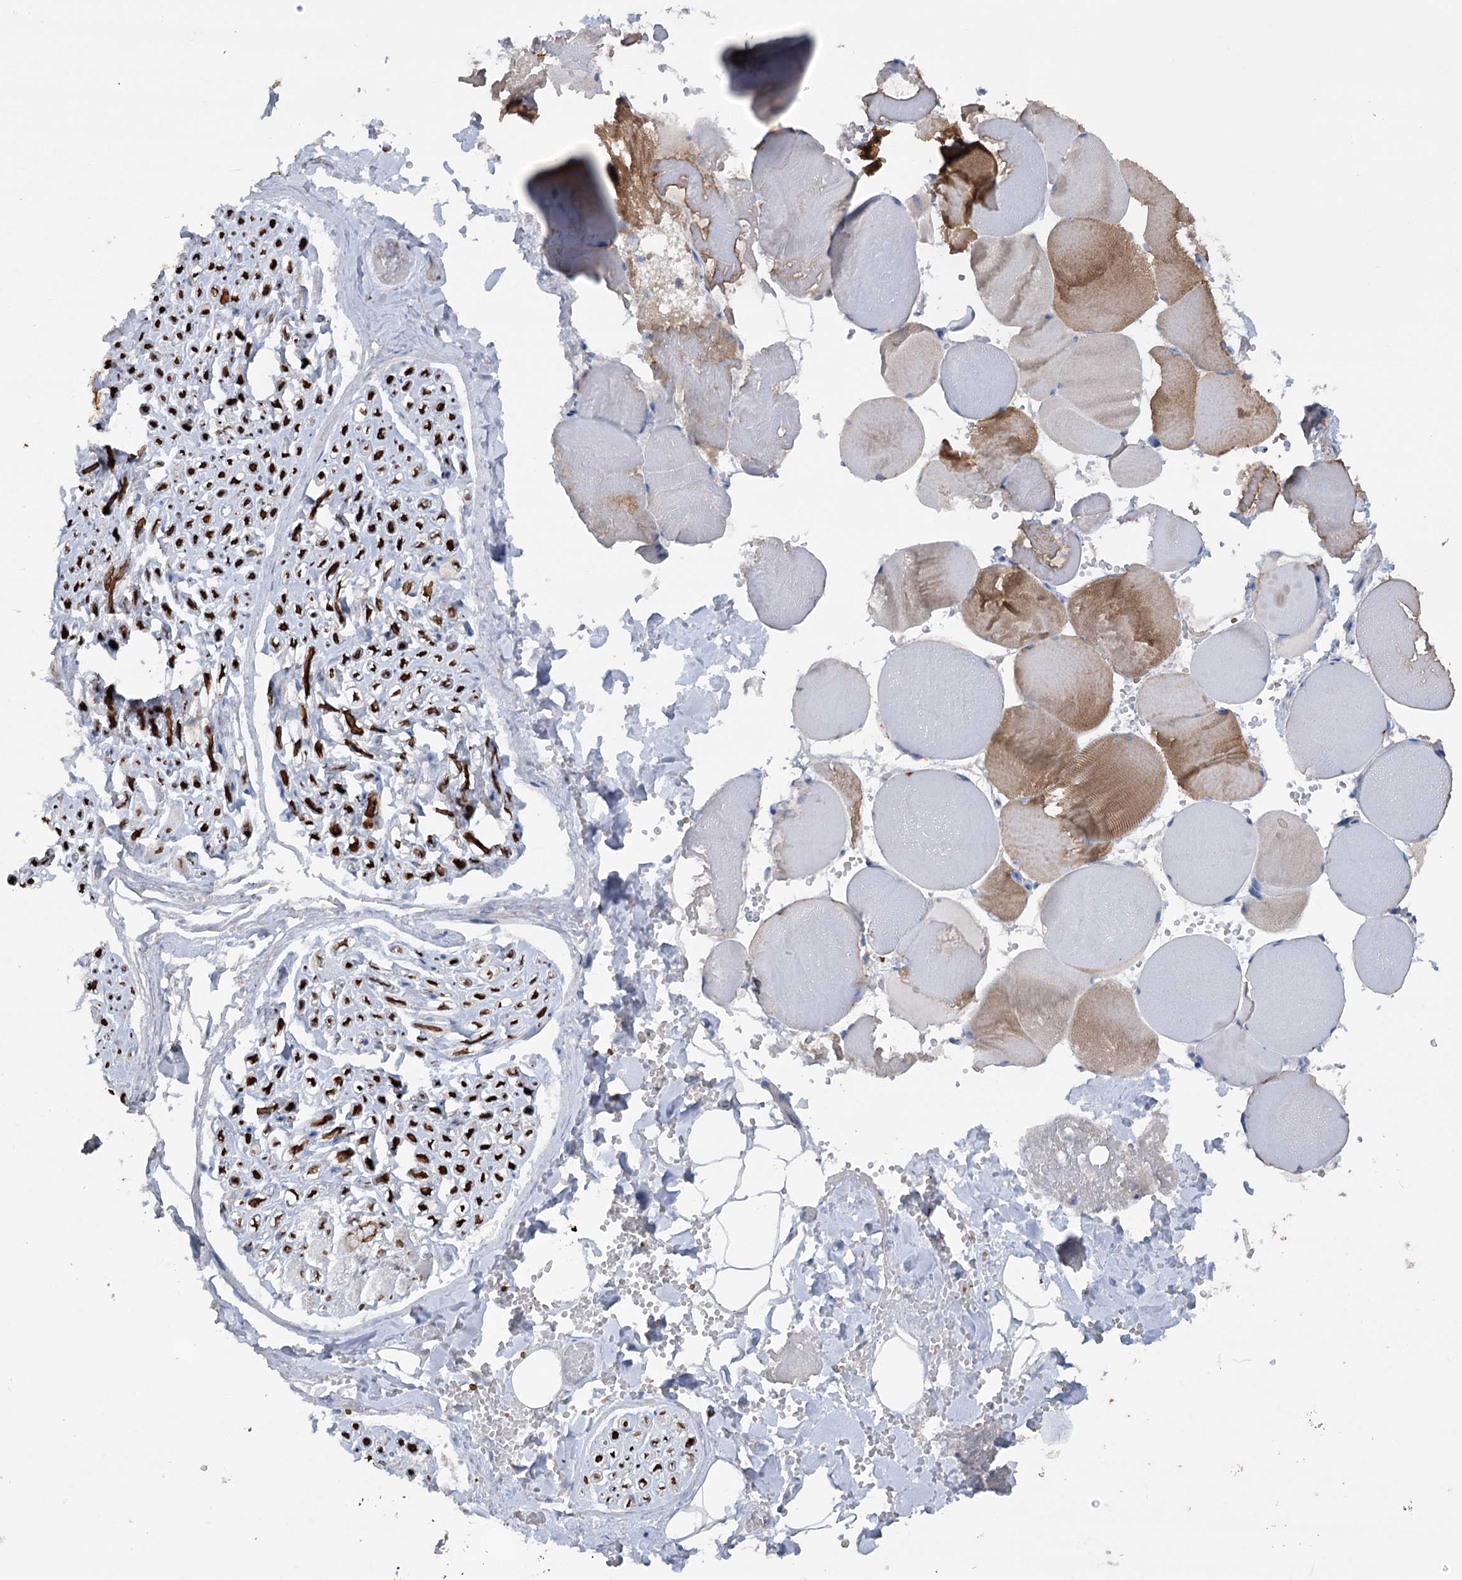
{"staining": {"intensity": "moderate", "quantity": ">75%", "location": "nuclear"}, "tissue": "adipose tissue", "cell_type": "Adipocytes", "image_type": "normal", "snomed": [{"axis": "morphology", "description": "Normal tissue, NOS"}, {"axis": "topography", "description": "Skeletal muscle"}, {"axis": "topography", "description": "Peripheral nerve tissue"}], "caption": "This image shows immunohistochemistry staining of unremarkable human adipose tissue, with medium moderate nuclear positivity in about >75% of adipocytes.", "gene": "MTCH2", "patient": {"sex": "female", "age": 55}}